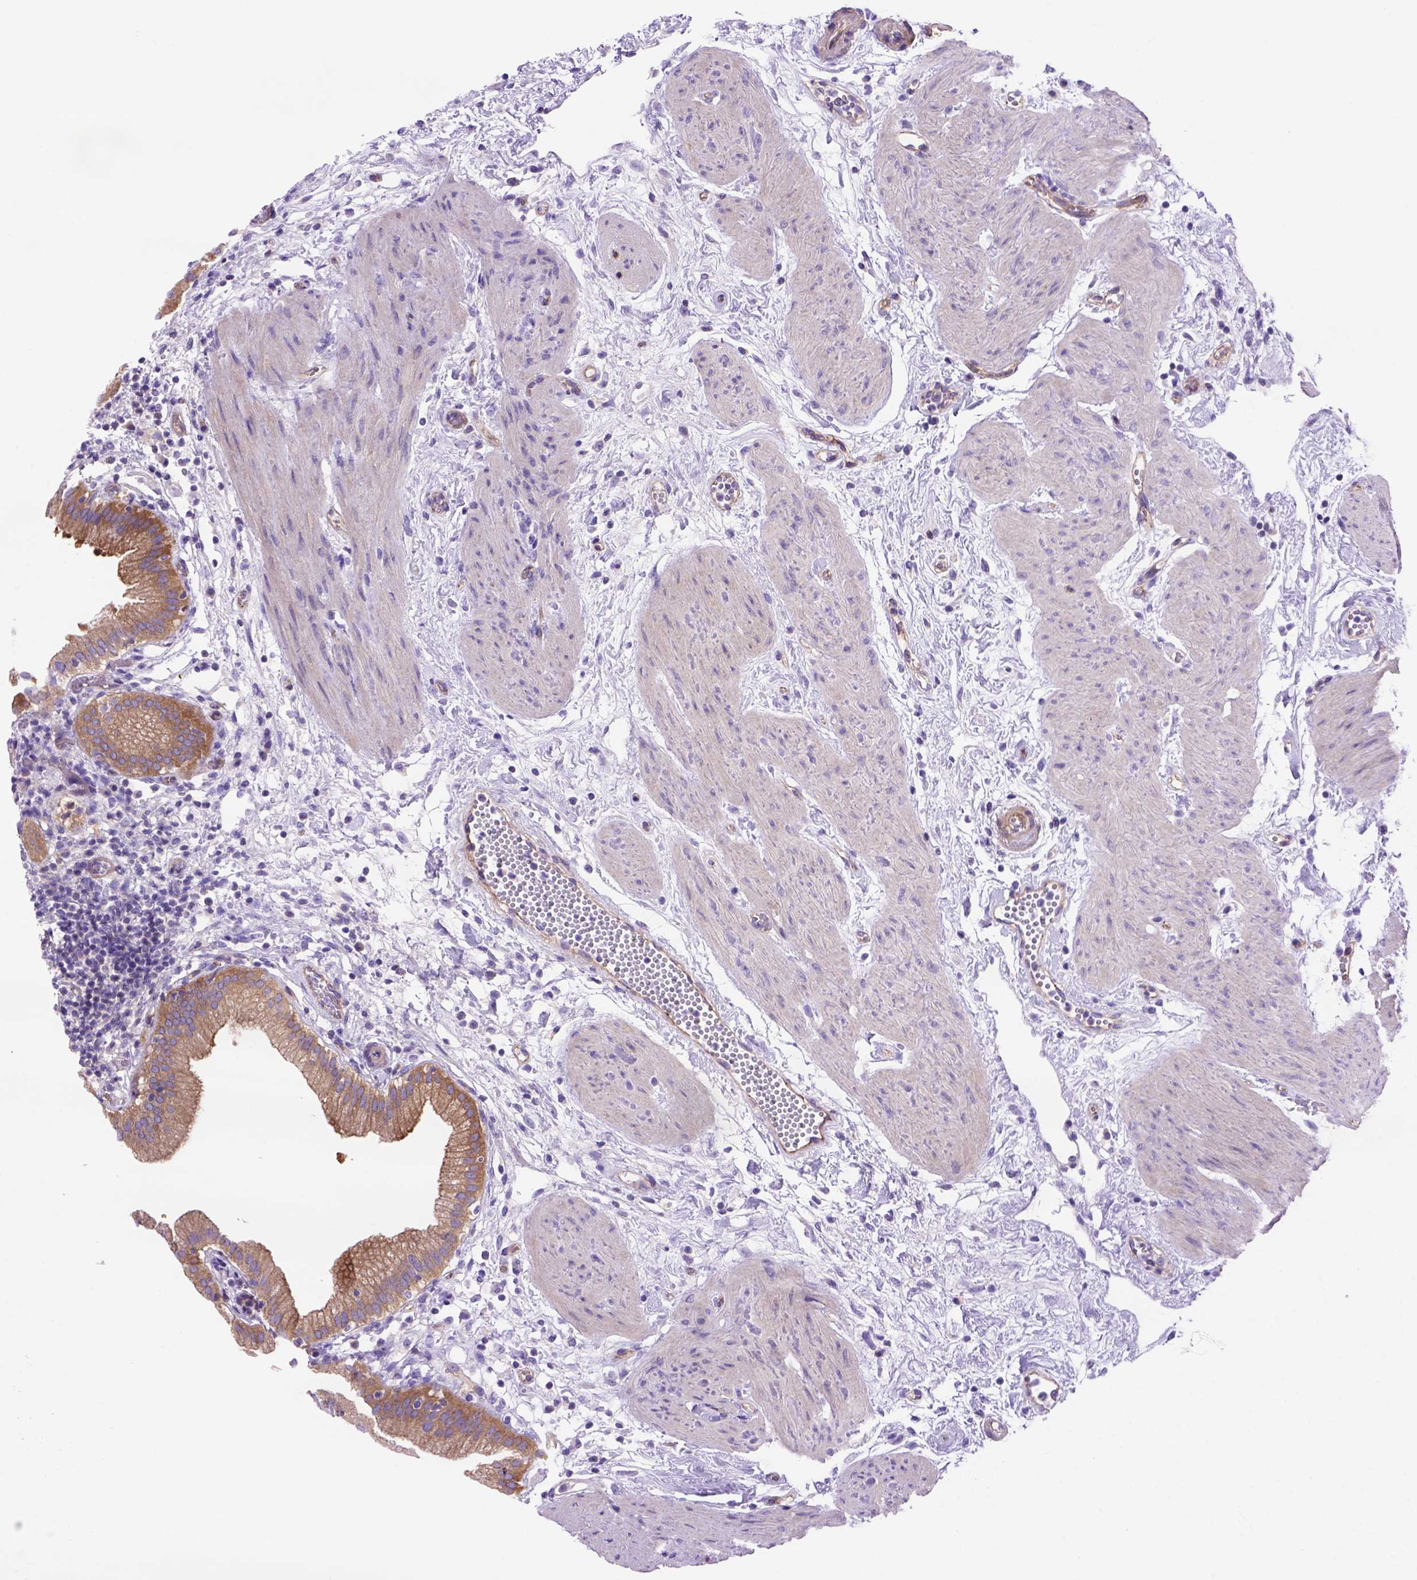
{"staining": {"intensity": "strong", "quantity": ">75%", "location": "cytoplasmic/membranous"}, "tissue": "gallbladder", "cell_type": "Glandular cells", "image_type": "normal", "snomed": [{"axis": "morphology", "description": "Normal tissue, NOS"}, {"axis": "topography", "description": "Gallbladder"}], "caption": "A brown stain highlights strong cytoplasmic/membranous positivity of a protein in glandular cells of unremarkable human gallbladder.", "gene": "PEX12", "patient": {"sex": "female", "age": 65}}